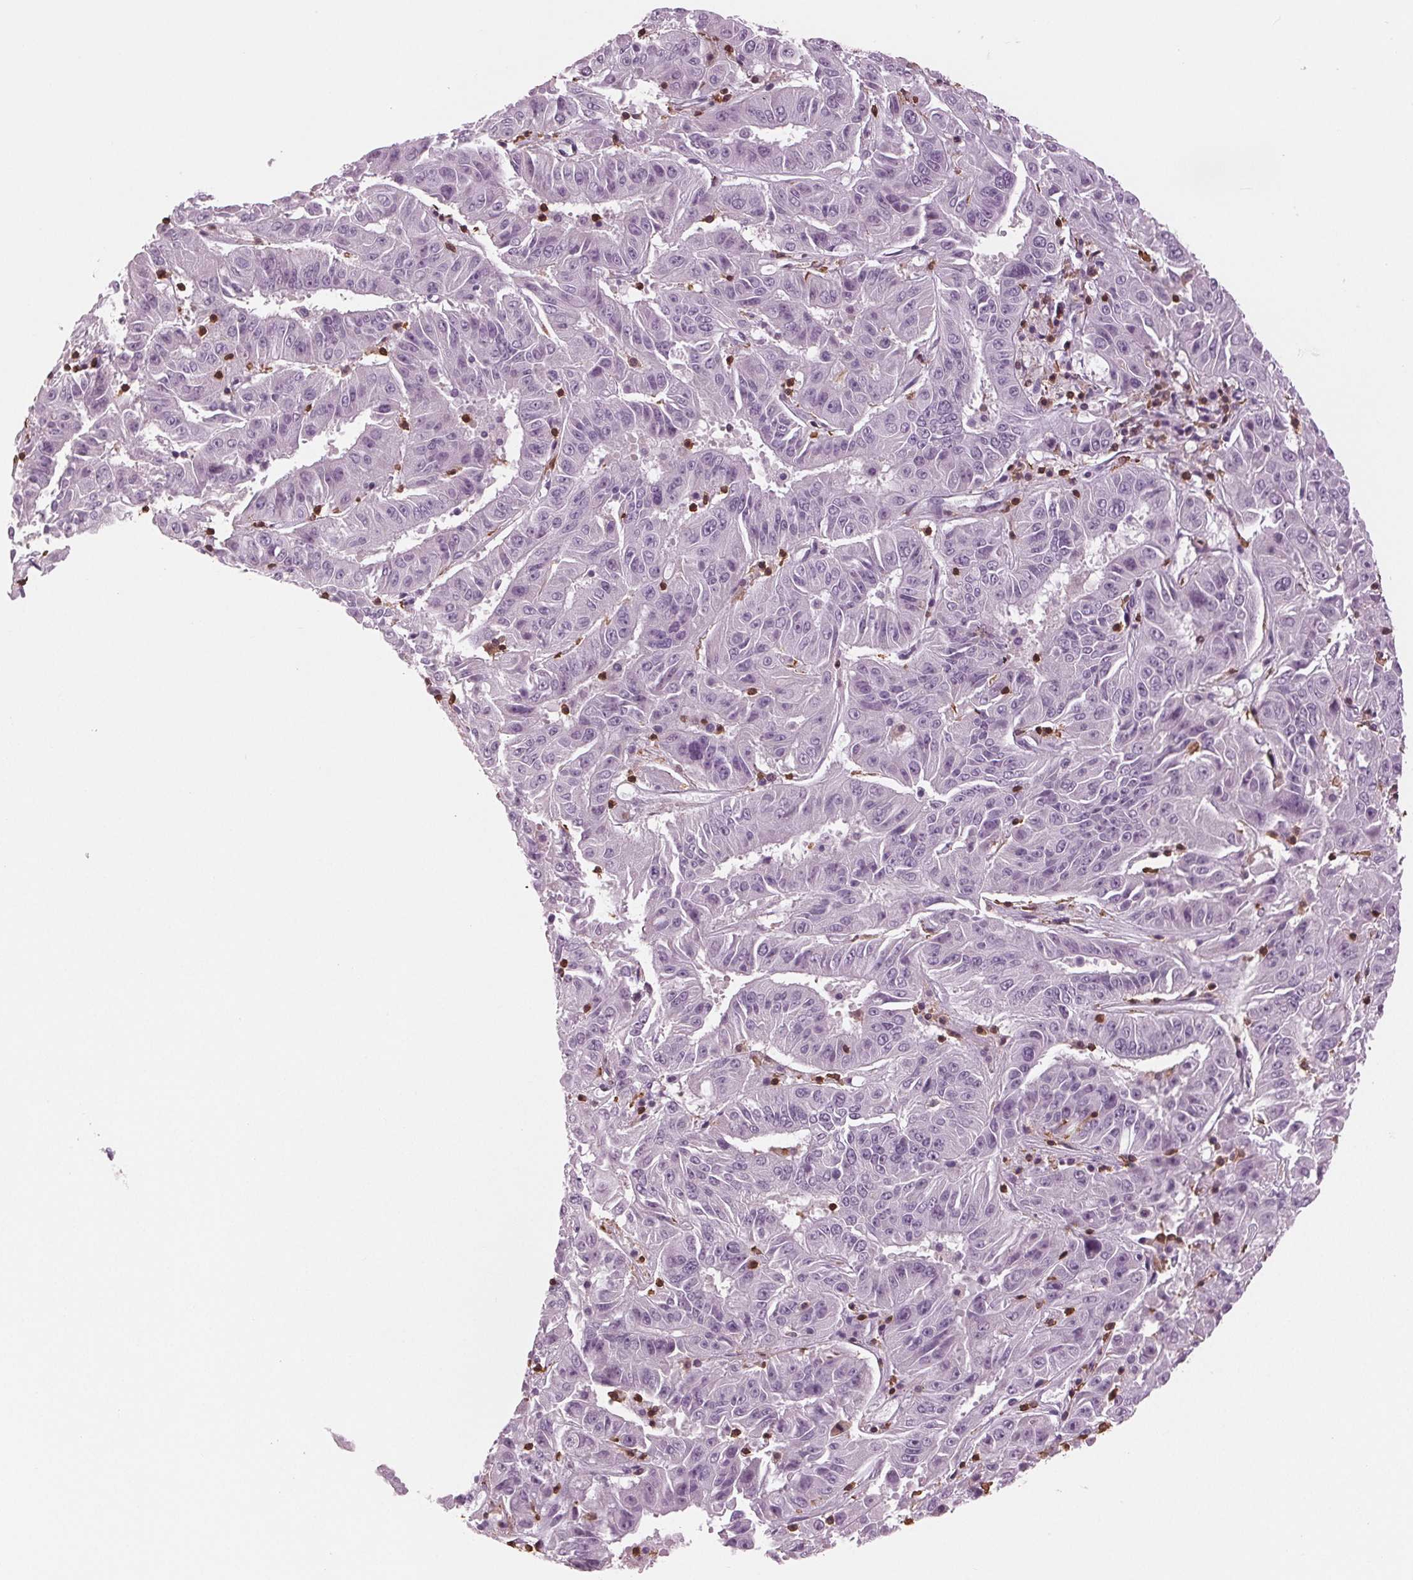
{"staining": {"intensity": "negative", "quantity": "none", "location": "none"}, "tissue": "pancreatic cancer", "cell_type": "Tumor cells", "image_type": "cancer", "snomed": [{"axis": "morphology", "description": "Adenocarcinoma, NOS"}, {"axis": "topography", "description": "Pancreas"}], "caption": "Human pancreatic adenocarcinoma stained for a protein using IHC exhibits no staining in tumor cells.", "gene": "BTLA", "patient": {"sex": "male", "age": 63}}